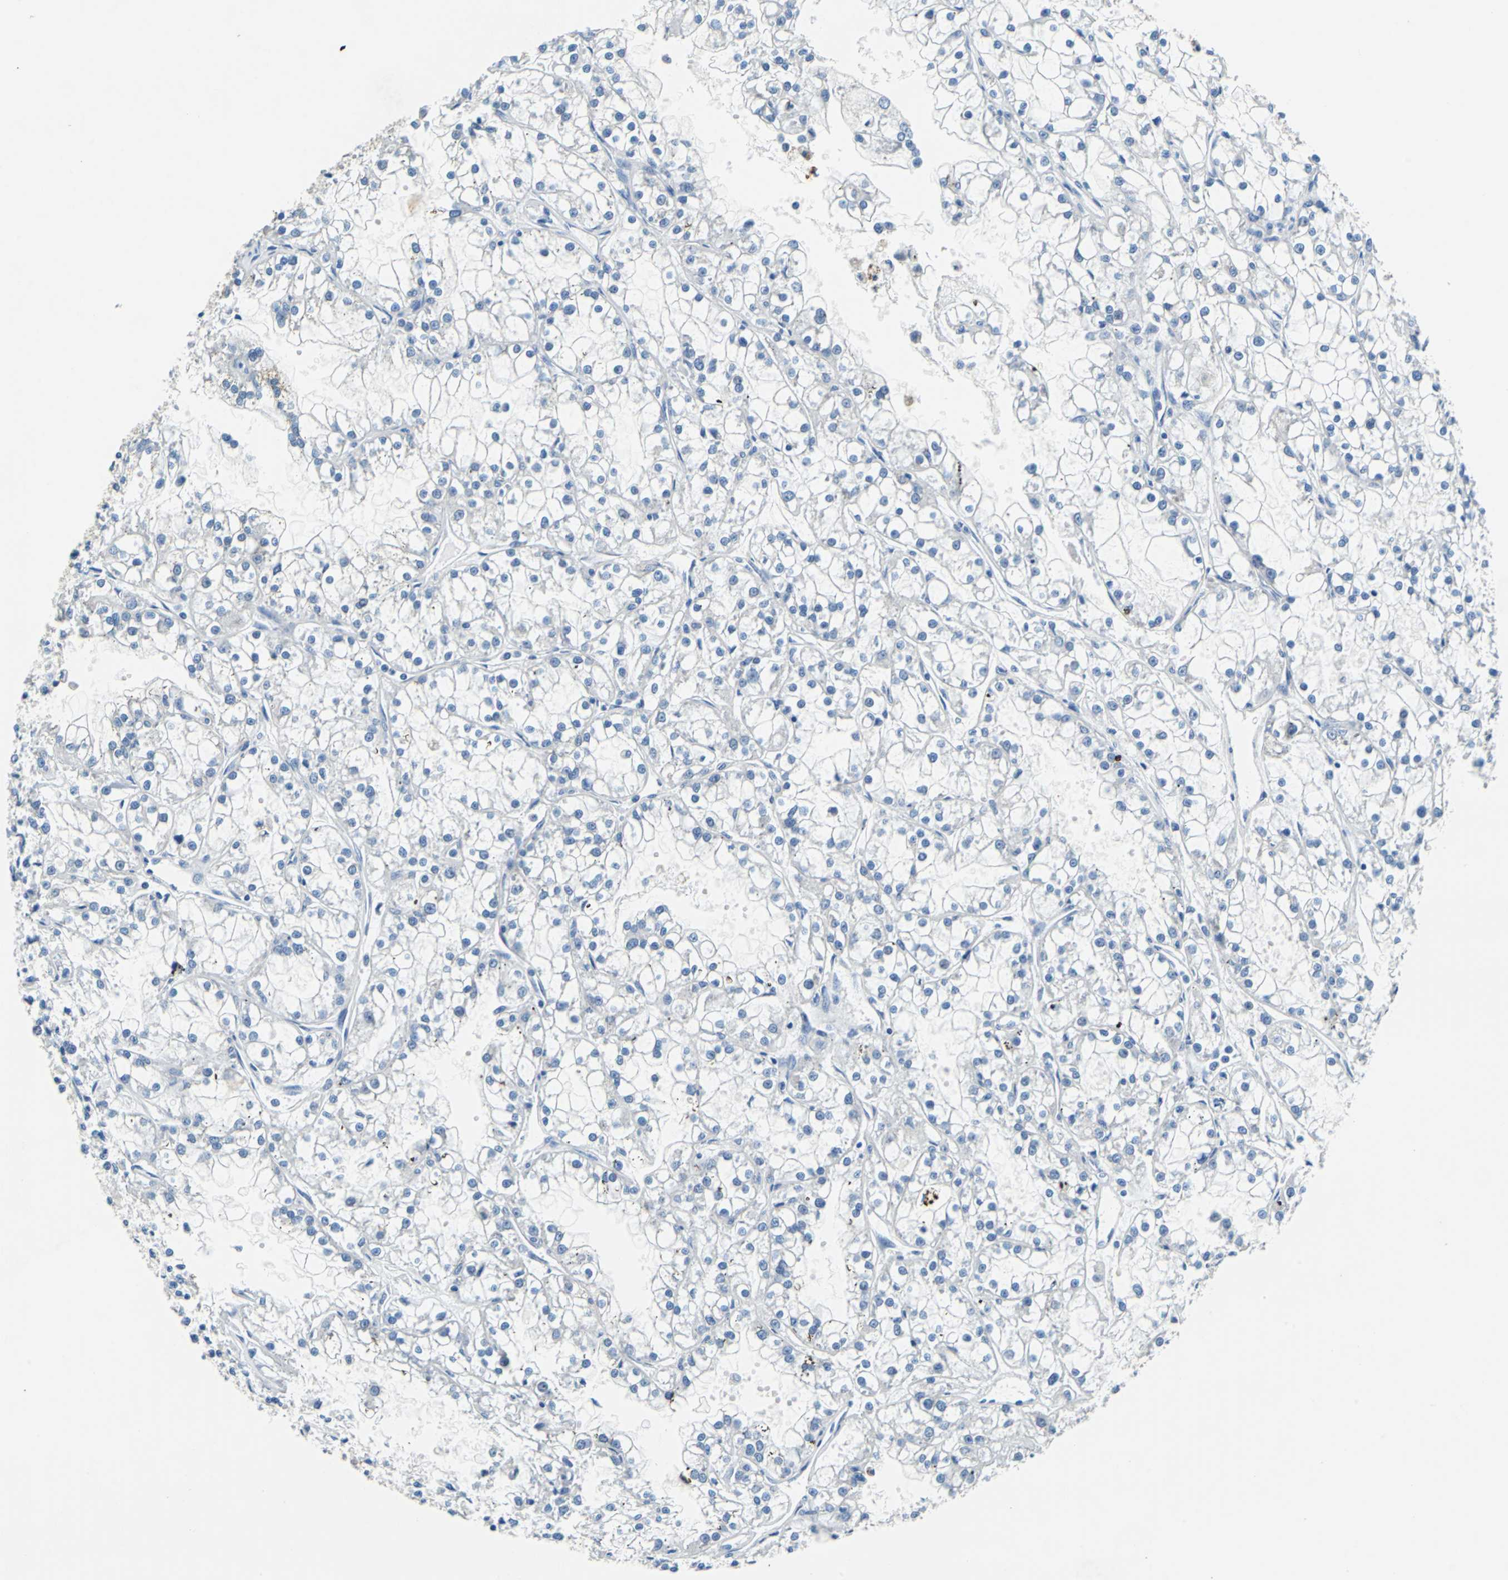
{"staining": {"intensity": "negative", "quantity": "none", "location": "none"}, "tissue": "renal cancer", "cell_type": "Tumor cells", "image_type": "cancer", "snomed": [{"axis": "morphology", "description": "Adenocarcinoma, NOS"}, {"axis": "topography", "description": "Kidney"}], "caption": "Tumor cells show no significant positivity in adenocarcinoma (renal).", "gene": "TEX264", "patient": {"sex": "female", "age": 52}}